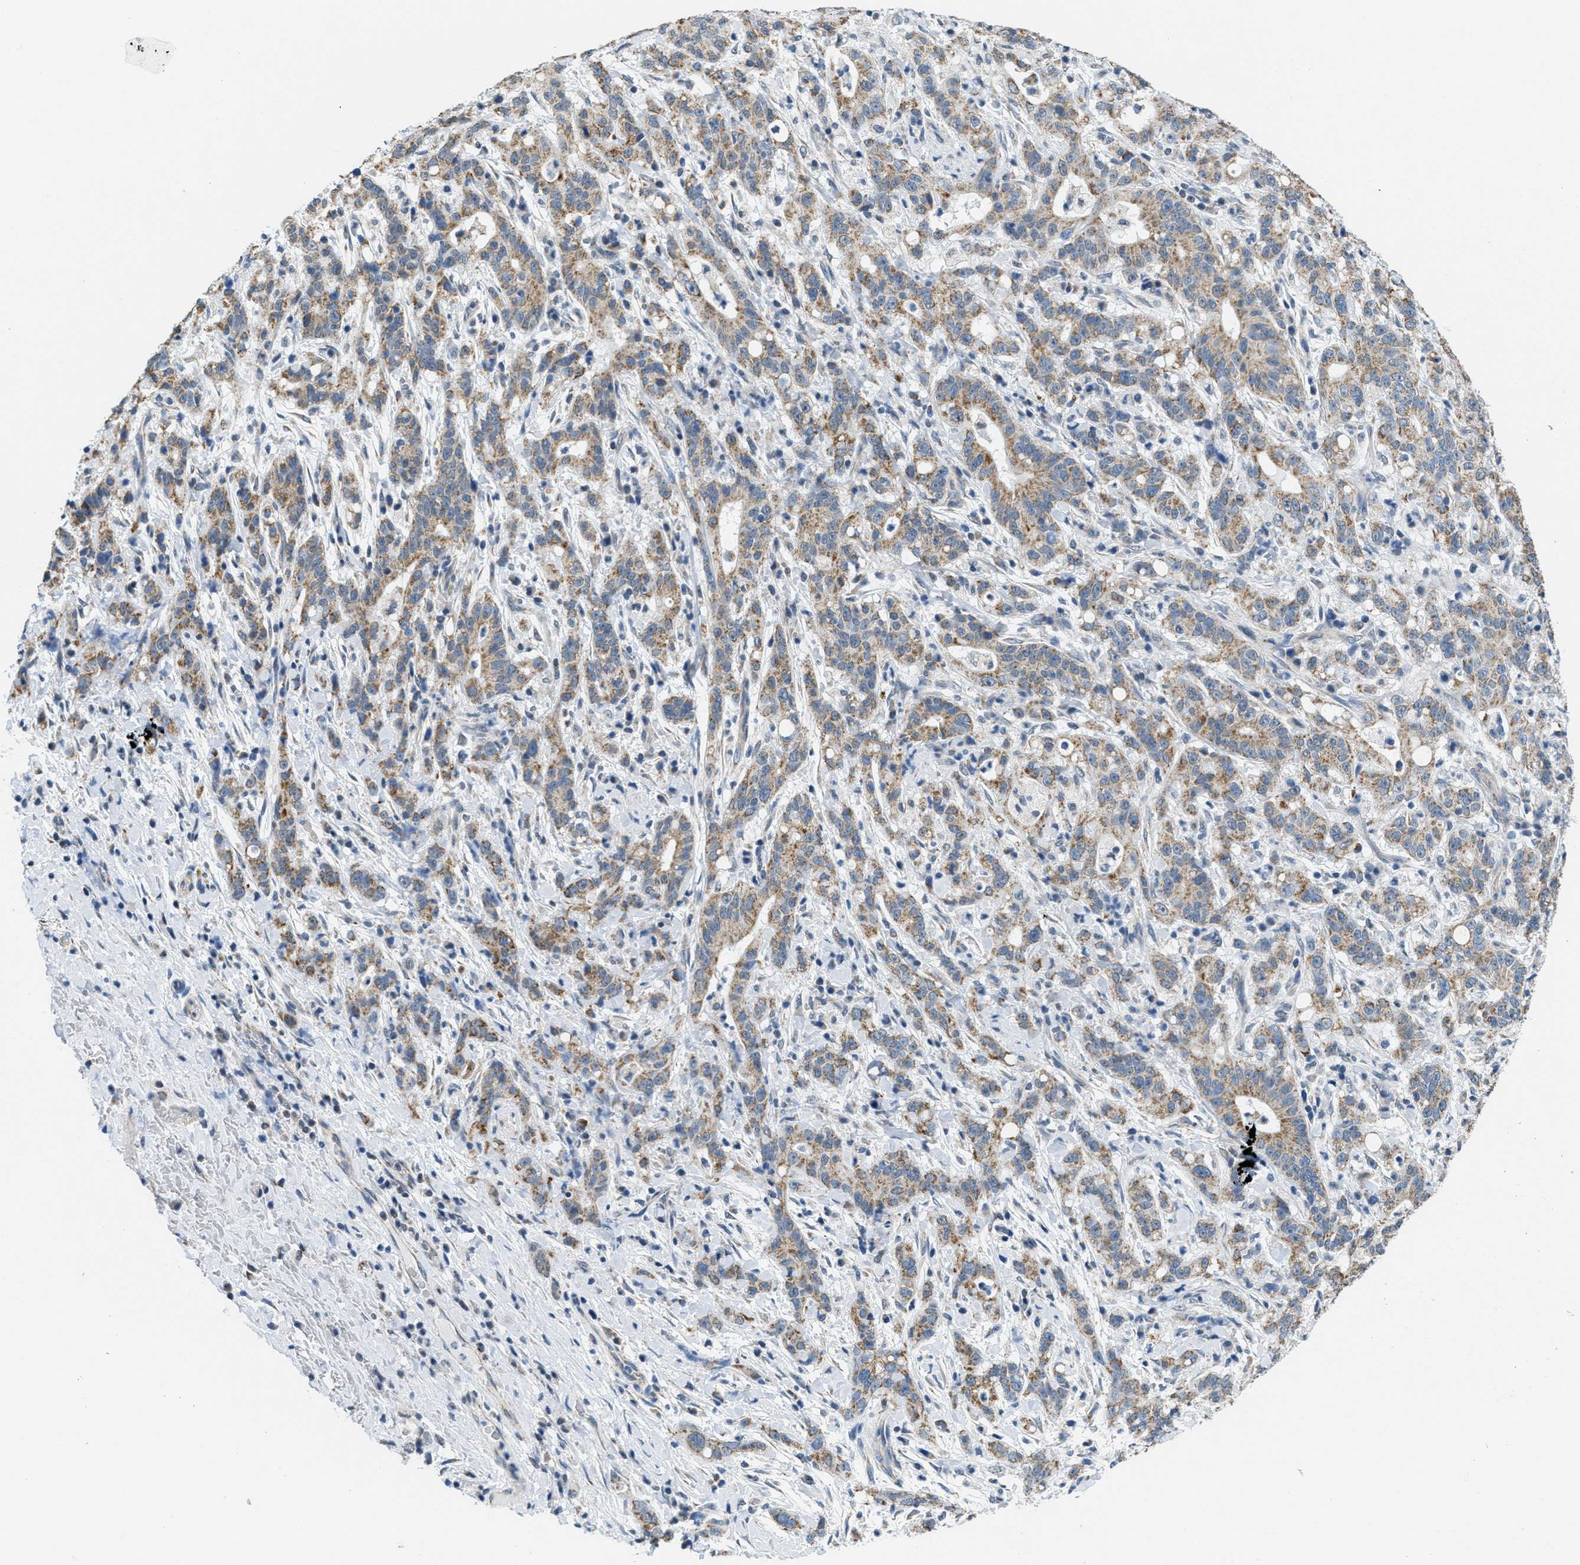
{"staining": {"intensity": "moderate", "quantity": ">75%", "location": "cytoplasmic/membranous"}, "tissue": "liver cancer", "cell_type": "Tumor cells", "image_type": "cancer", "snomed": [{"axis": "morphology", "description": "Cholangiocarcinoma"}, {"axis": "topography", "description": "Liver"}], "caption": "A brown stain highlights moderate cytoplasmic/membranous staining of a protein in liver cholangiocarcinoma tumor cells. The protein is shown in brown color, while the nuclei are stained blue.", "gene": "TOMM70", "patient": {"sex": "female", "age": 38}}